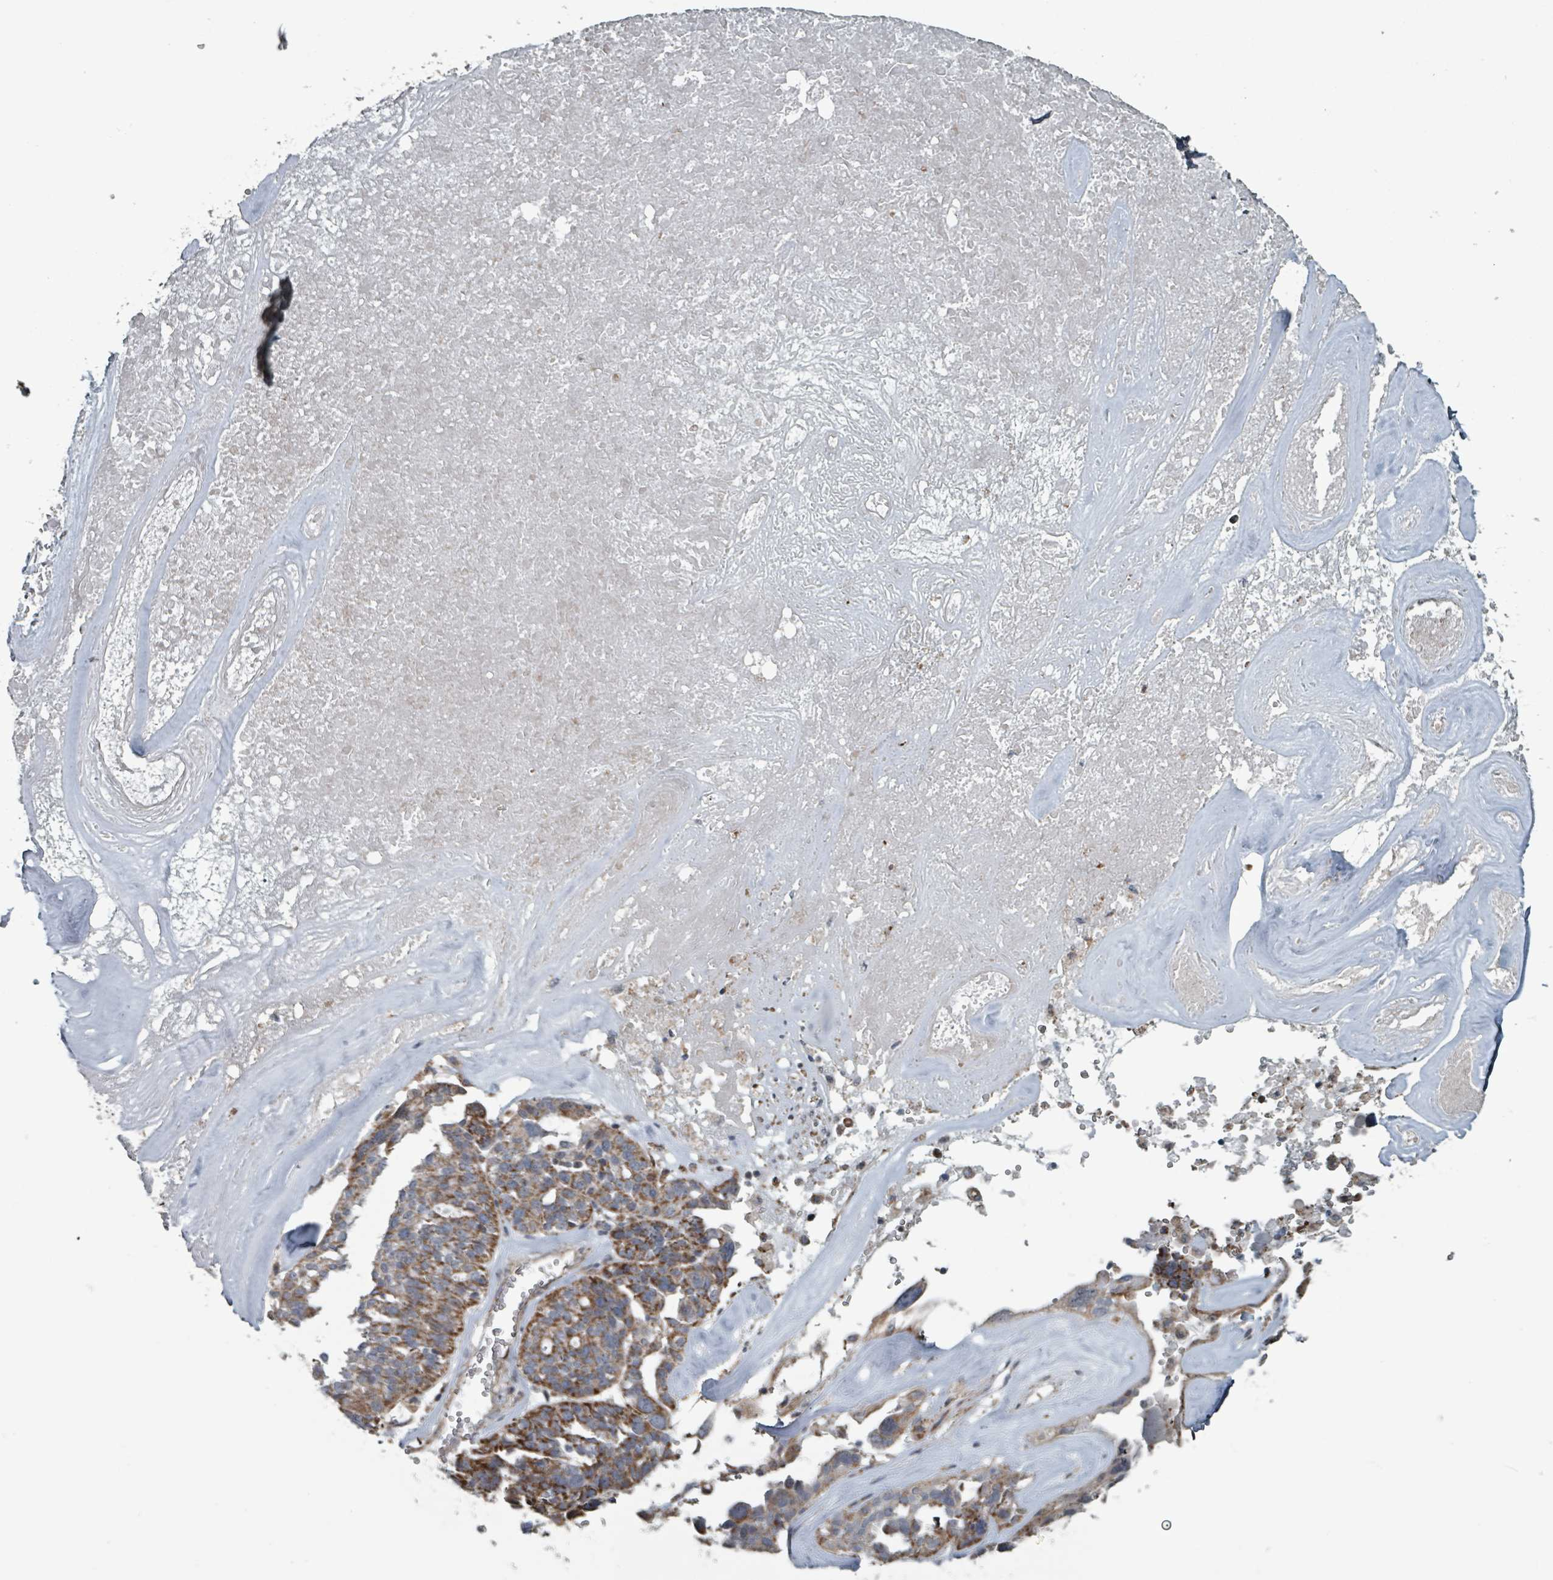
{"staining": {"intensity": "strong", "quantity": ">75%", "location": "cytoplasmic/membranous"}, "tissue": "ovarian cancer", "cell_type": "Tumor cells", "image_type": "cancer", "snomed": [{"axis": "morphology", "description": "Cystadenocarcinoma, serous, NOS"}, {"axis": "topography", "description": "Ovary"}], "caption": "Tumor cells show high levels of strong cytoplasmic/membranous staining in approximately >75% of cells in human serous cystadenocarcinoma (ovarian).", "gene": "MRPL4", "patient": {"sex": "female", "age": 59}}